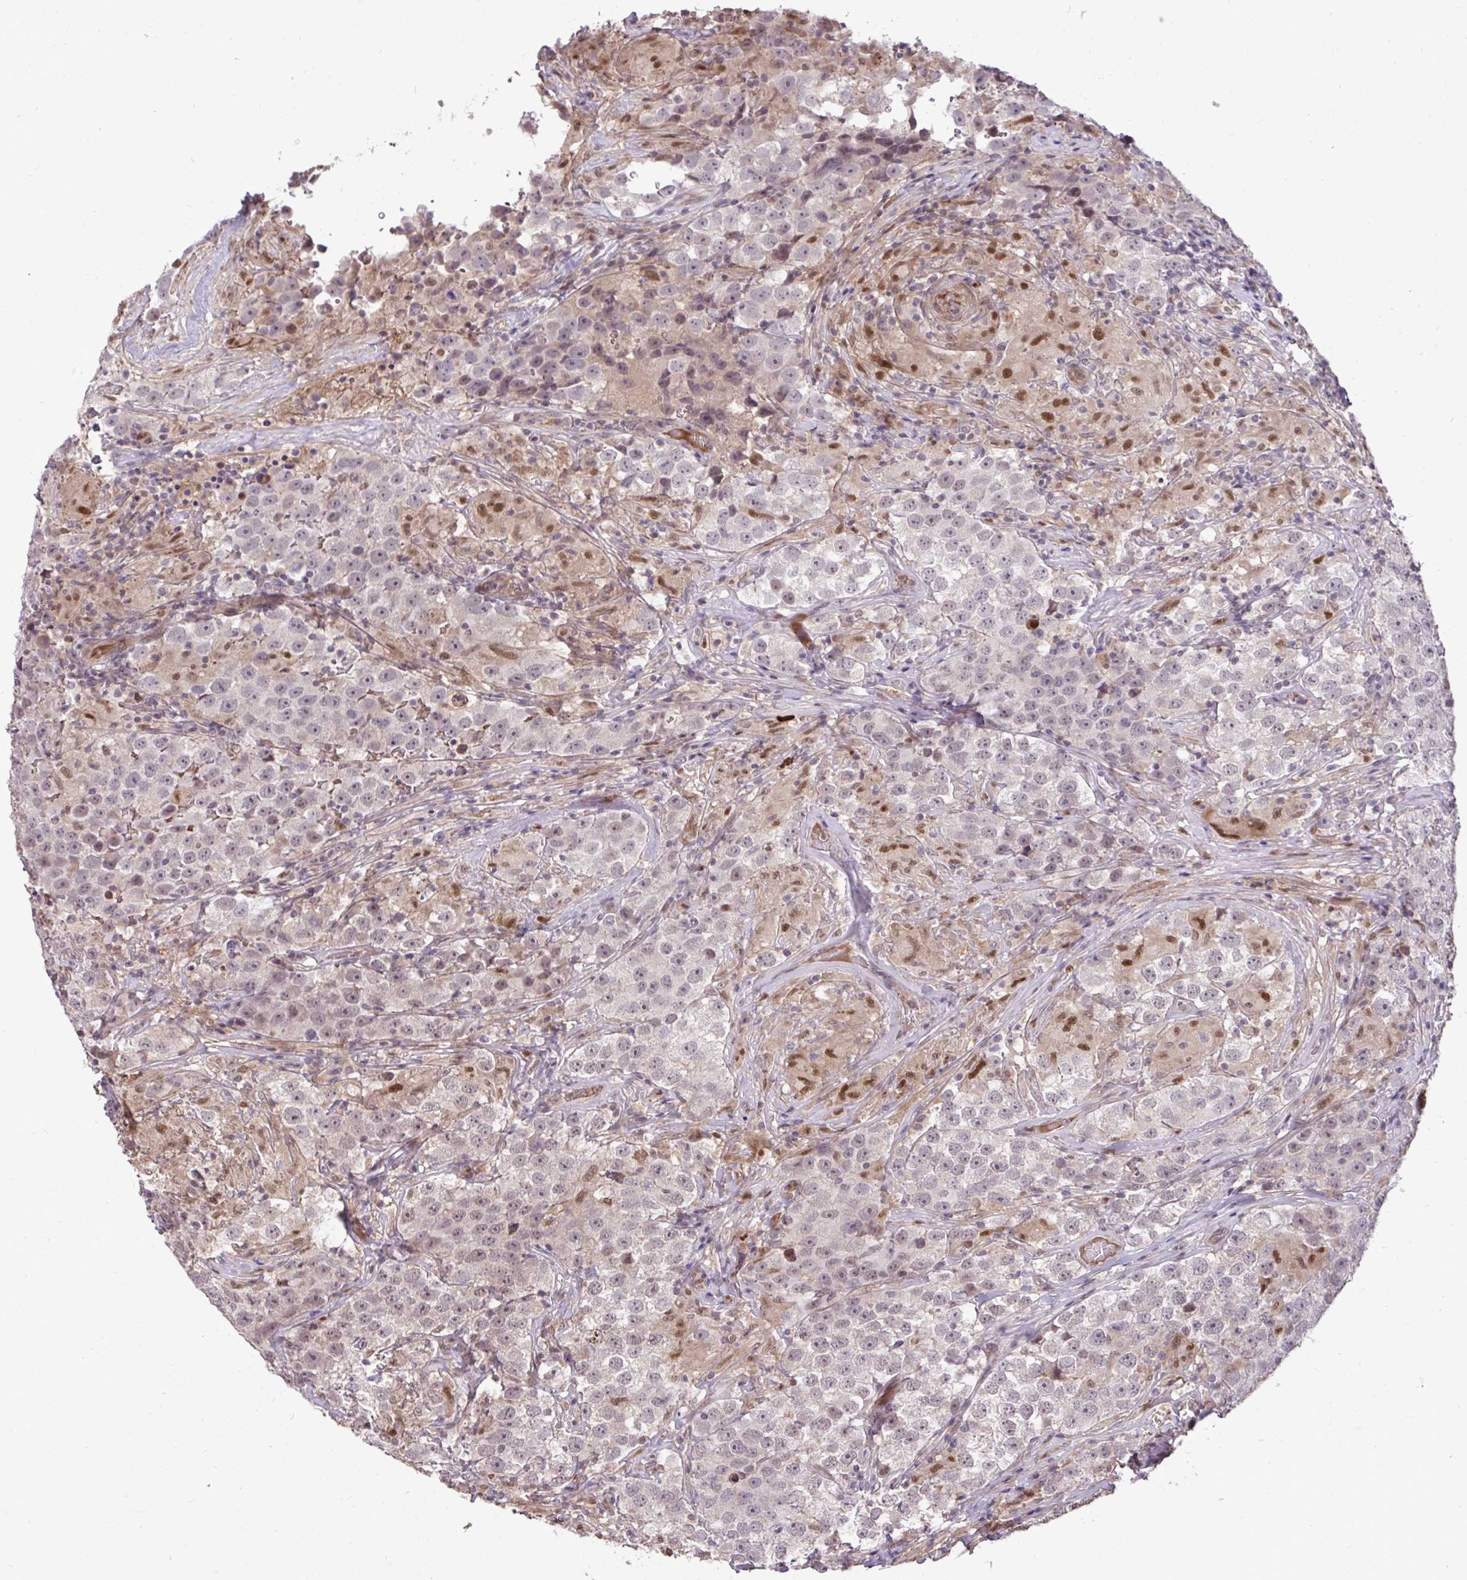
{"staining": {"intensity": "weak", "quantity": "25%-75%", "location": "nuclear"}, "tissue": "testis cancer", "cell_type": "Tumor cells", "image_type": "cancer", "snomed": [{"axis": "morphology", "description": "Seminoma, NOS"}, {"axis": "topography", "description": "Testis"}], "caption": "This is an image of immunohistochemistry staining of testis cancer (seminoma), which shows weak staining in the nuclear of tumor cells.", "gene": "ZSCAN9", "patient": {"sex": "male", "age": 46}}